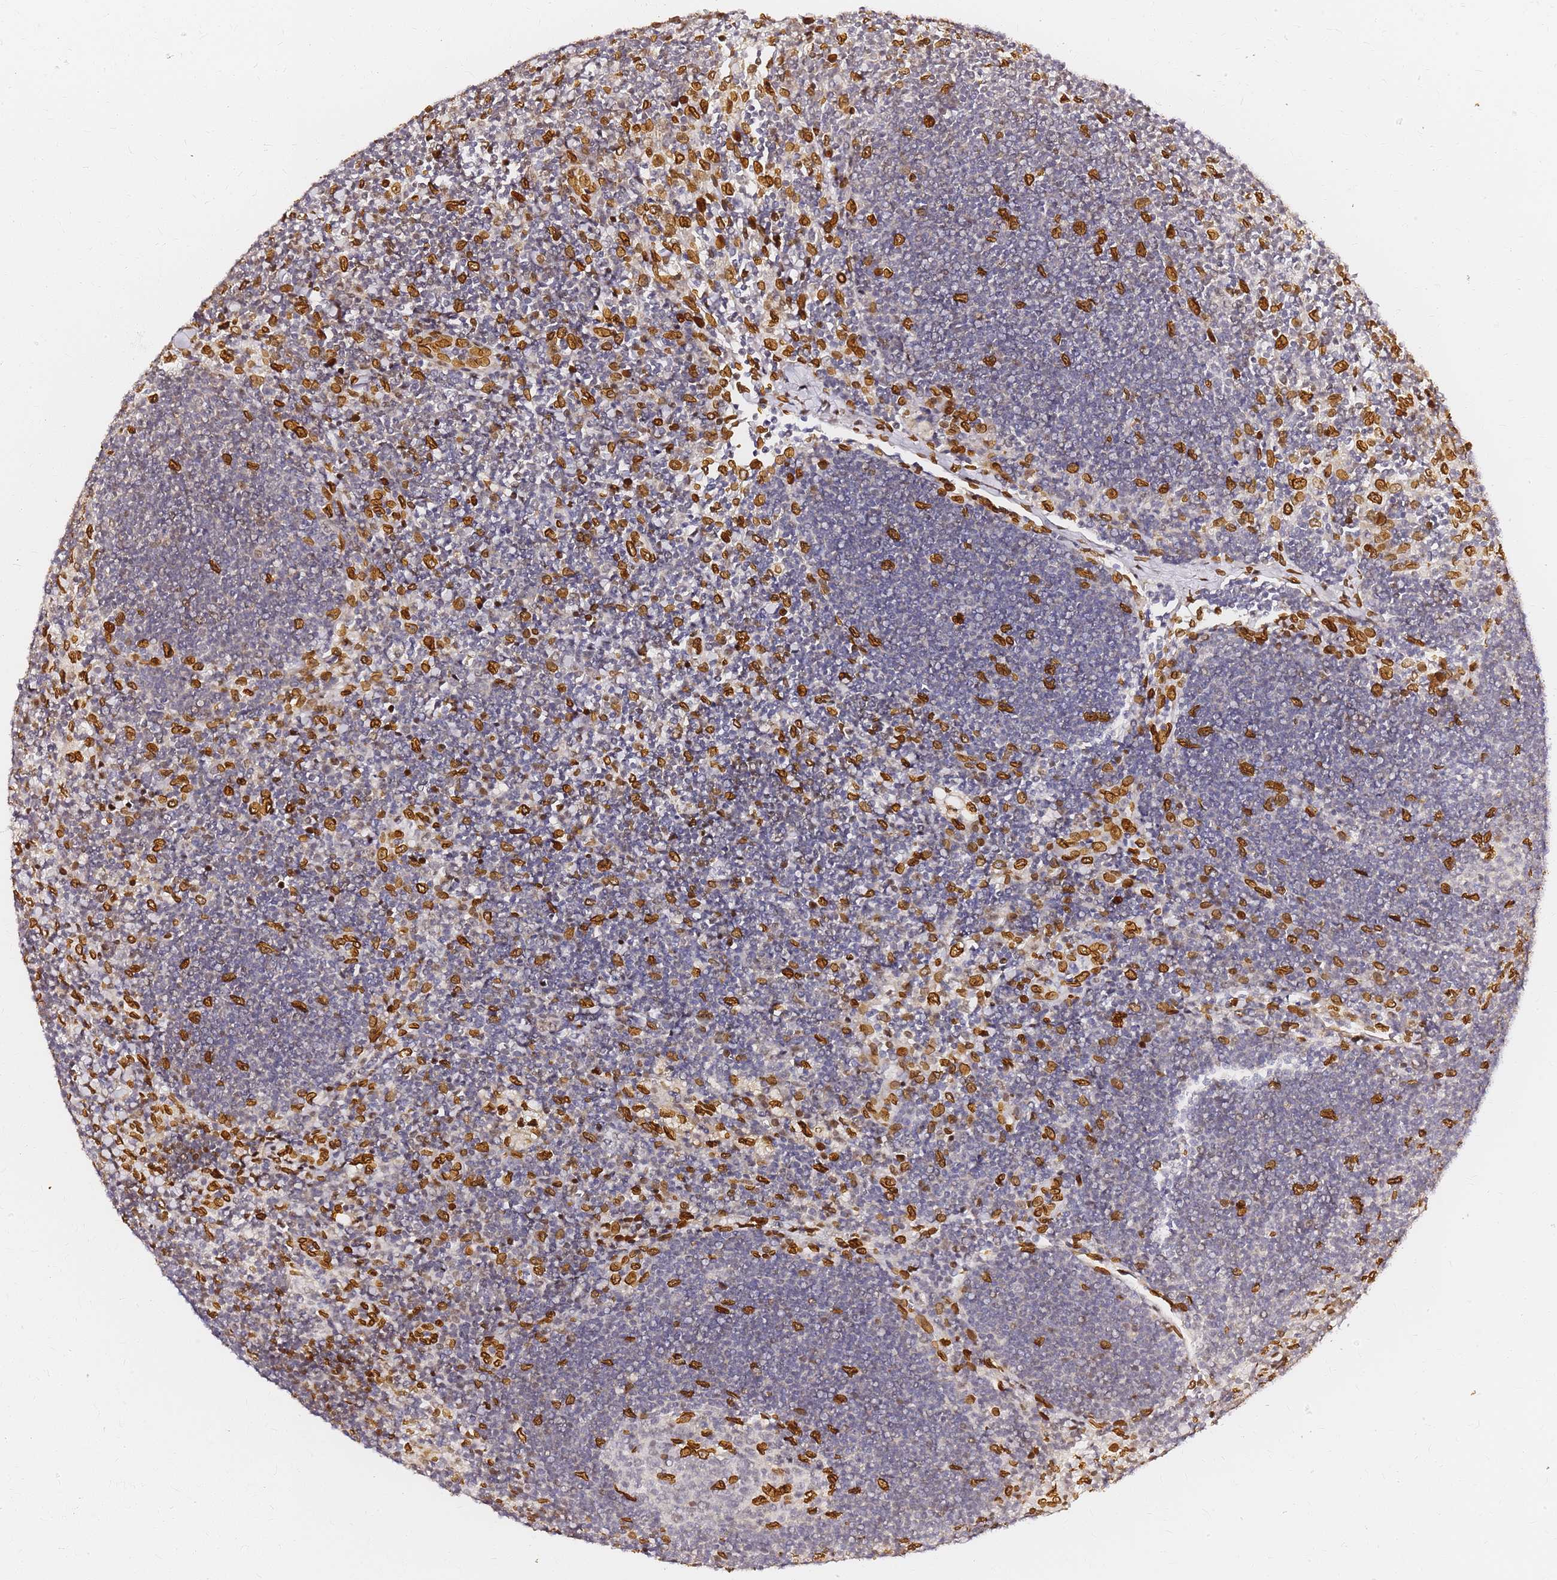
{"staining": {"intensity": "strong", "quantity": "<25%", "location": "cytoplasmic/membranous,nuclear"}, "tissue": "lymph node", "cell_type": "Germinal center cells", "image_type": "normal", "snomed": [{"axis": "morphology", "description": "Normal tissue, NOS"}, {"axis": "topography", "description": "Lymph node"}], "caption": "Immunohistochemistry photomicrograph of unremarkable lymph node: lymph node stained using immunohistochemistry exhibits medium levels of strong protein expression localized specifically in the cytoplasmic/membranous,nuclear of germinal center cells, appearing as a cytoplasmic/membranous,nuclear brown color.", "gene": "C6orf141", "patient": {"sex": "male", "age": 24}}